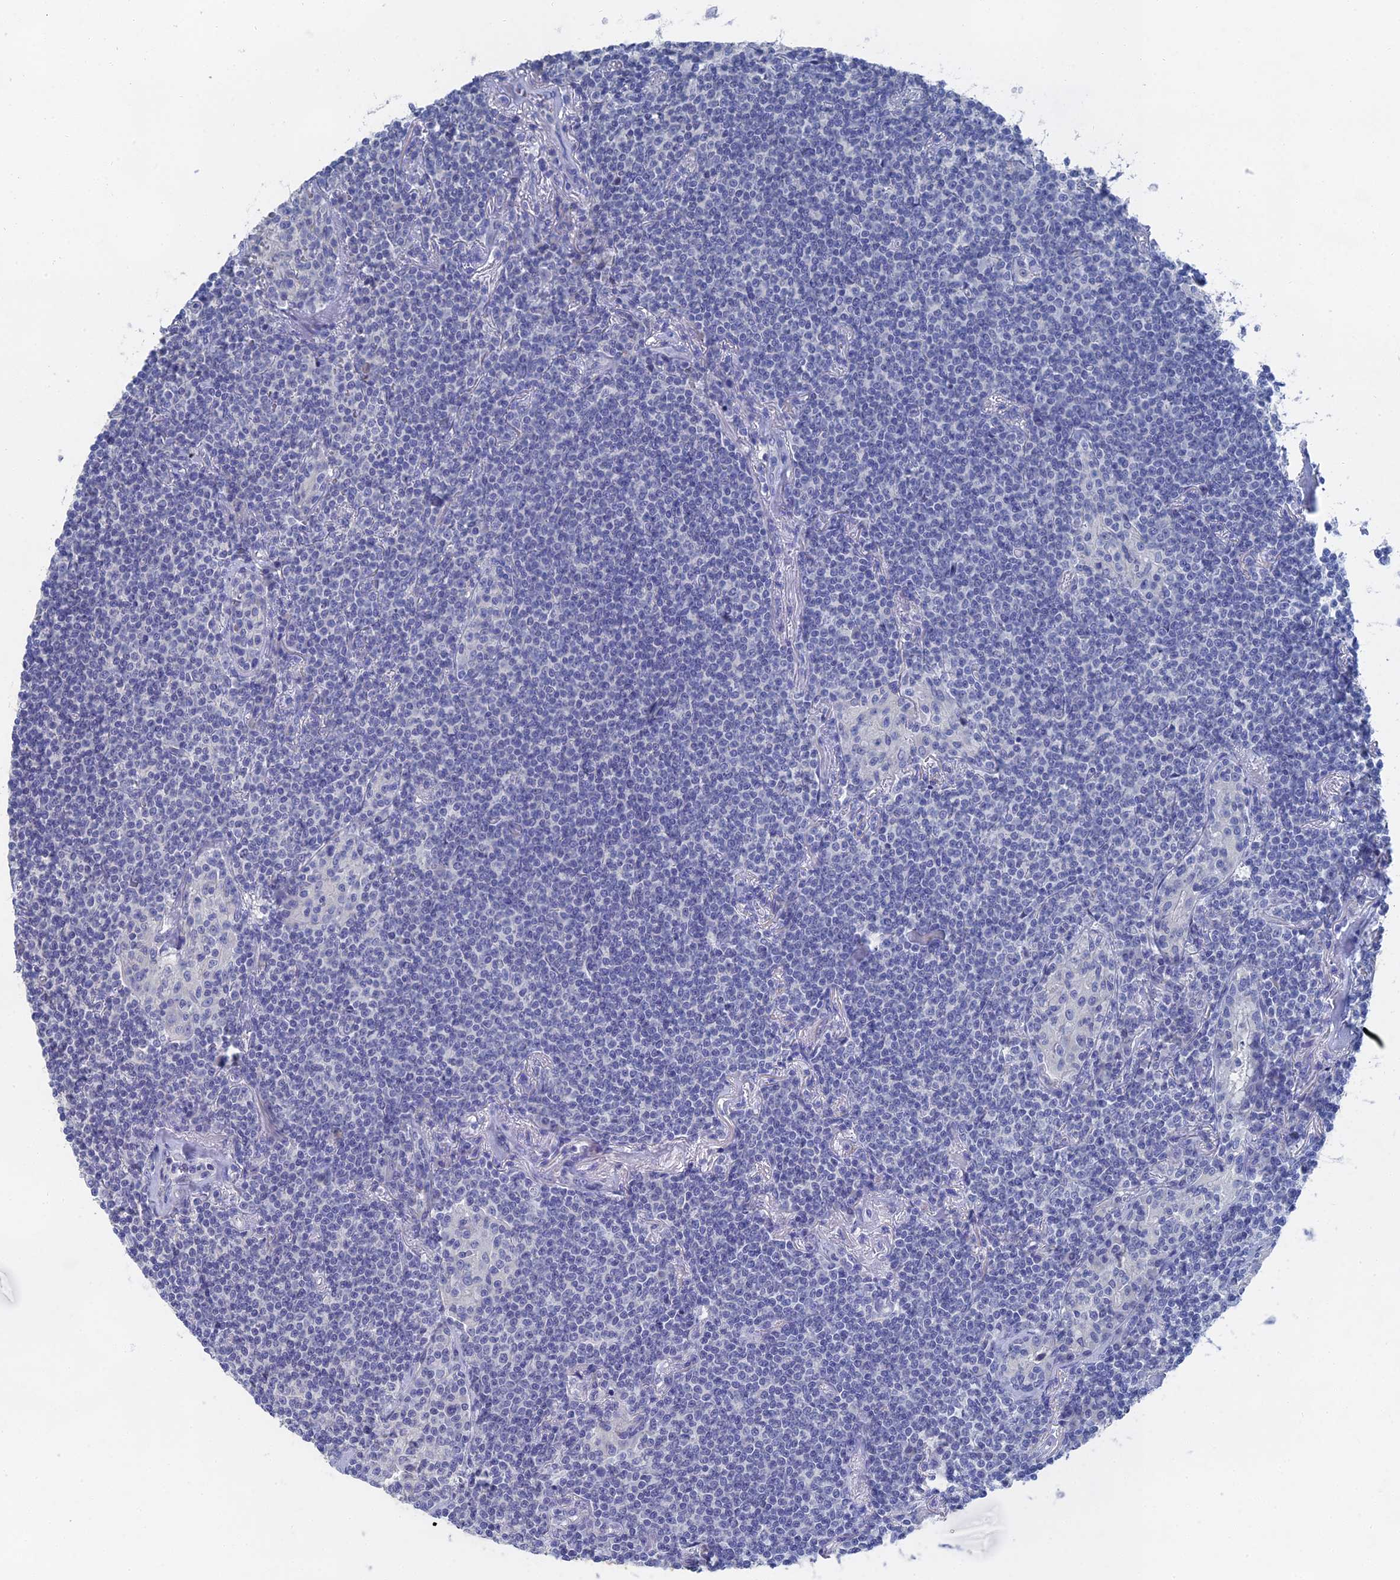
{"staining": {"intensity": "negative", "quantity": "none", "location": "none"}, "tissue": "lymphoma", "cell_type": "Tumor cells", "image_type": "cancer", "snomed": [{"axis": "morphology", "description": "Malignant lymphoma, non-Hodgkin's type, Low grade"}, {"axis": "topography", "description": "Lung"}], "caption": "Tumor cells show no significant positivity in low-grade malignant lymphoma, non-Hodgkin's type. (DAB immunohistochemistry with hematoxylin counter stain).", "gene": "GFAP", "patient": {"sex": "female", "age": 71}}